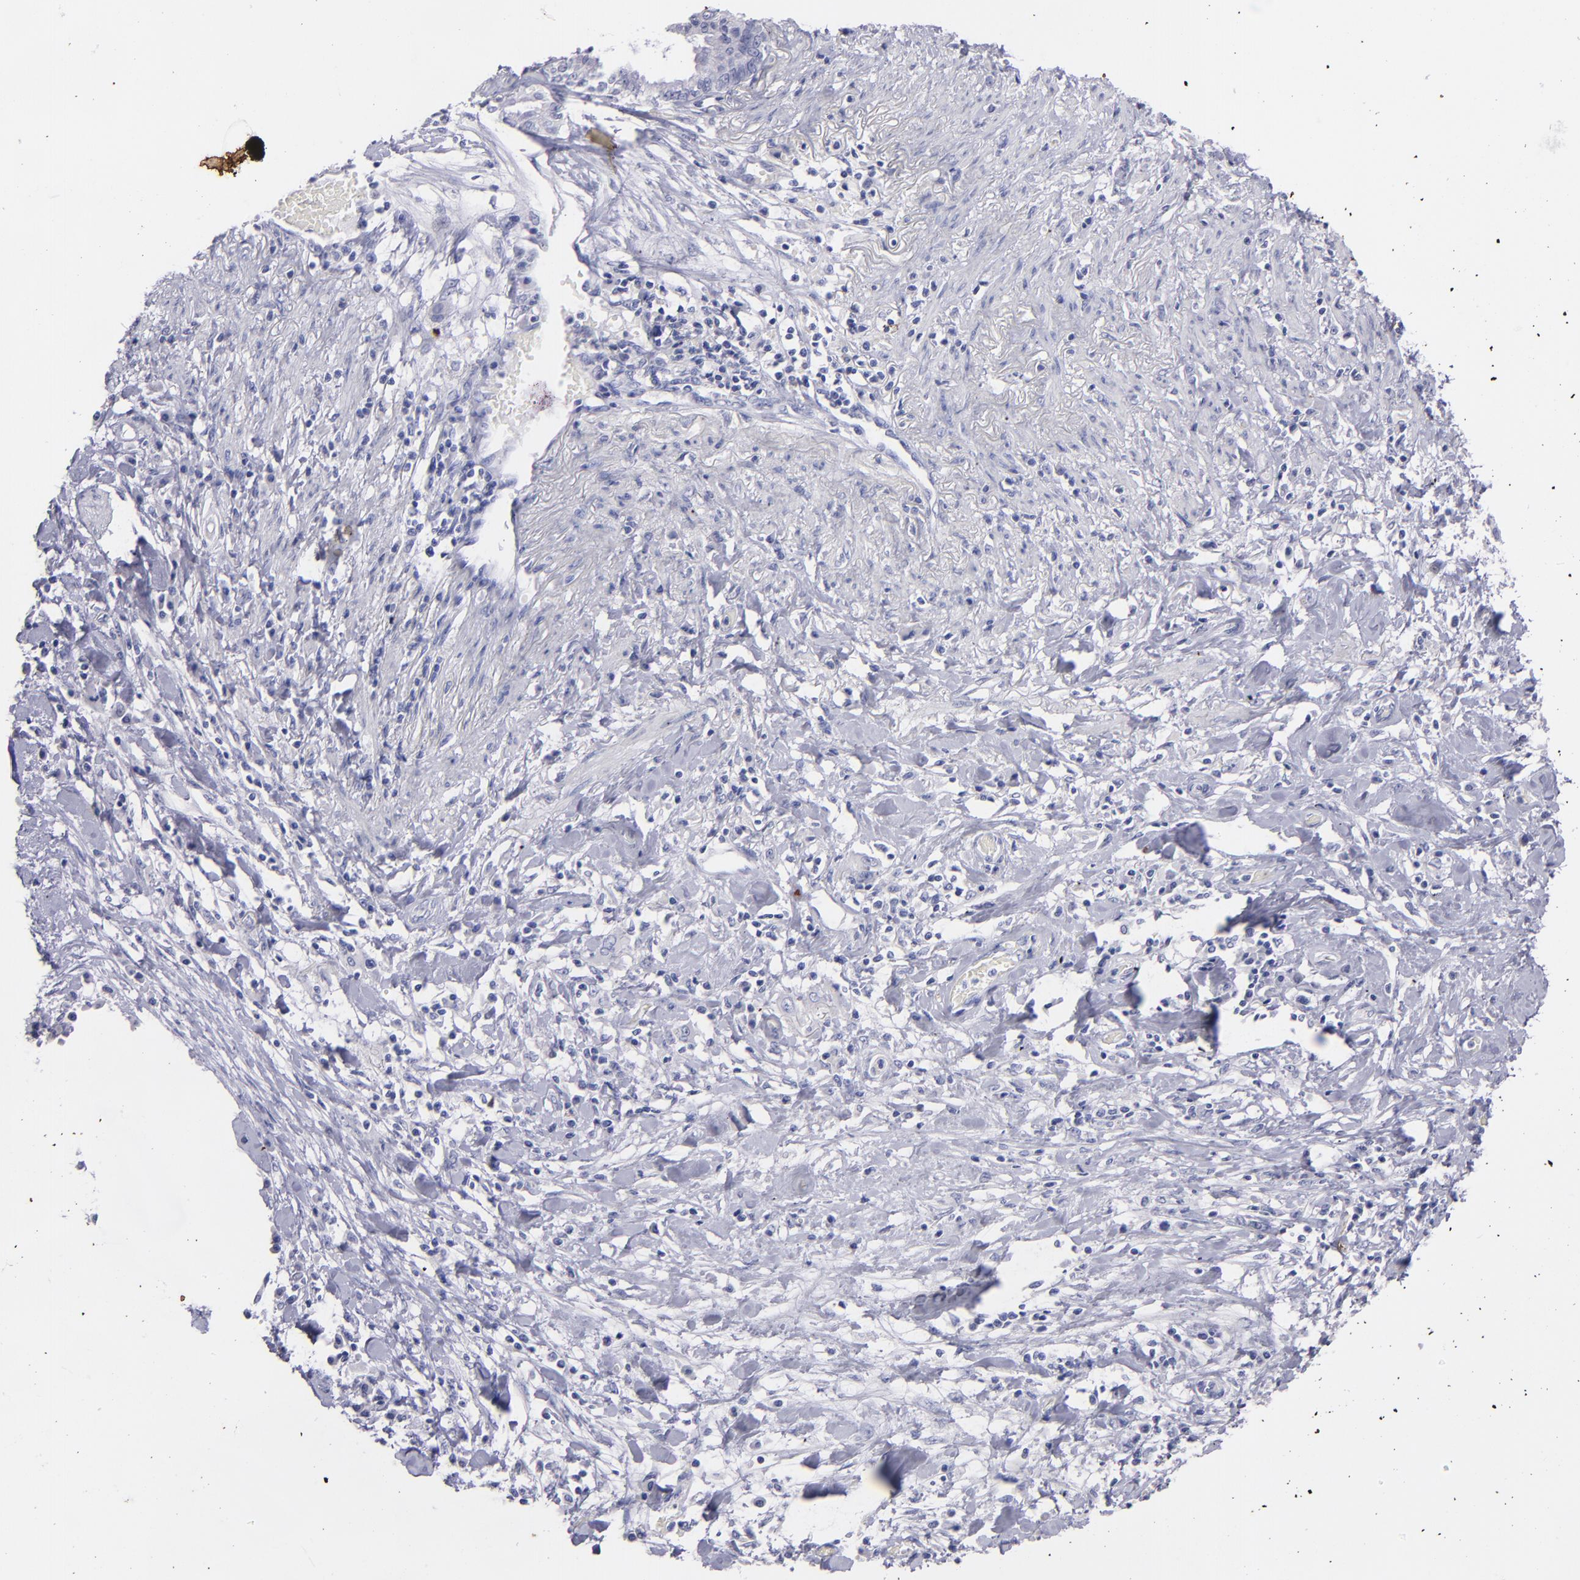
{"staining": {"intensity": "negative", "quantity": "none", "location": "none"}, "tissue": "pancreatic cancer", "cell_type": "Tumor cells", "image_type": "cancer", "snomed": [{"axis": "morphology", "description": "Adenocarcinoma, NOS"}, {"axis": "topography", "description": "Pancreas"}], "caption": "A photomicrograph of human pancreatic adenocarcinoma is negative for staining in tumor cells. (DAB (3,3'-diaminobenzidine) immunohistochemistry, high magnification).", "gene": "SNAP25", "patient": {"sex": "female", "age": 64}}